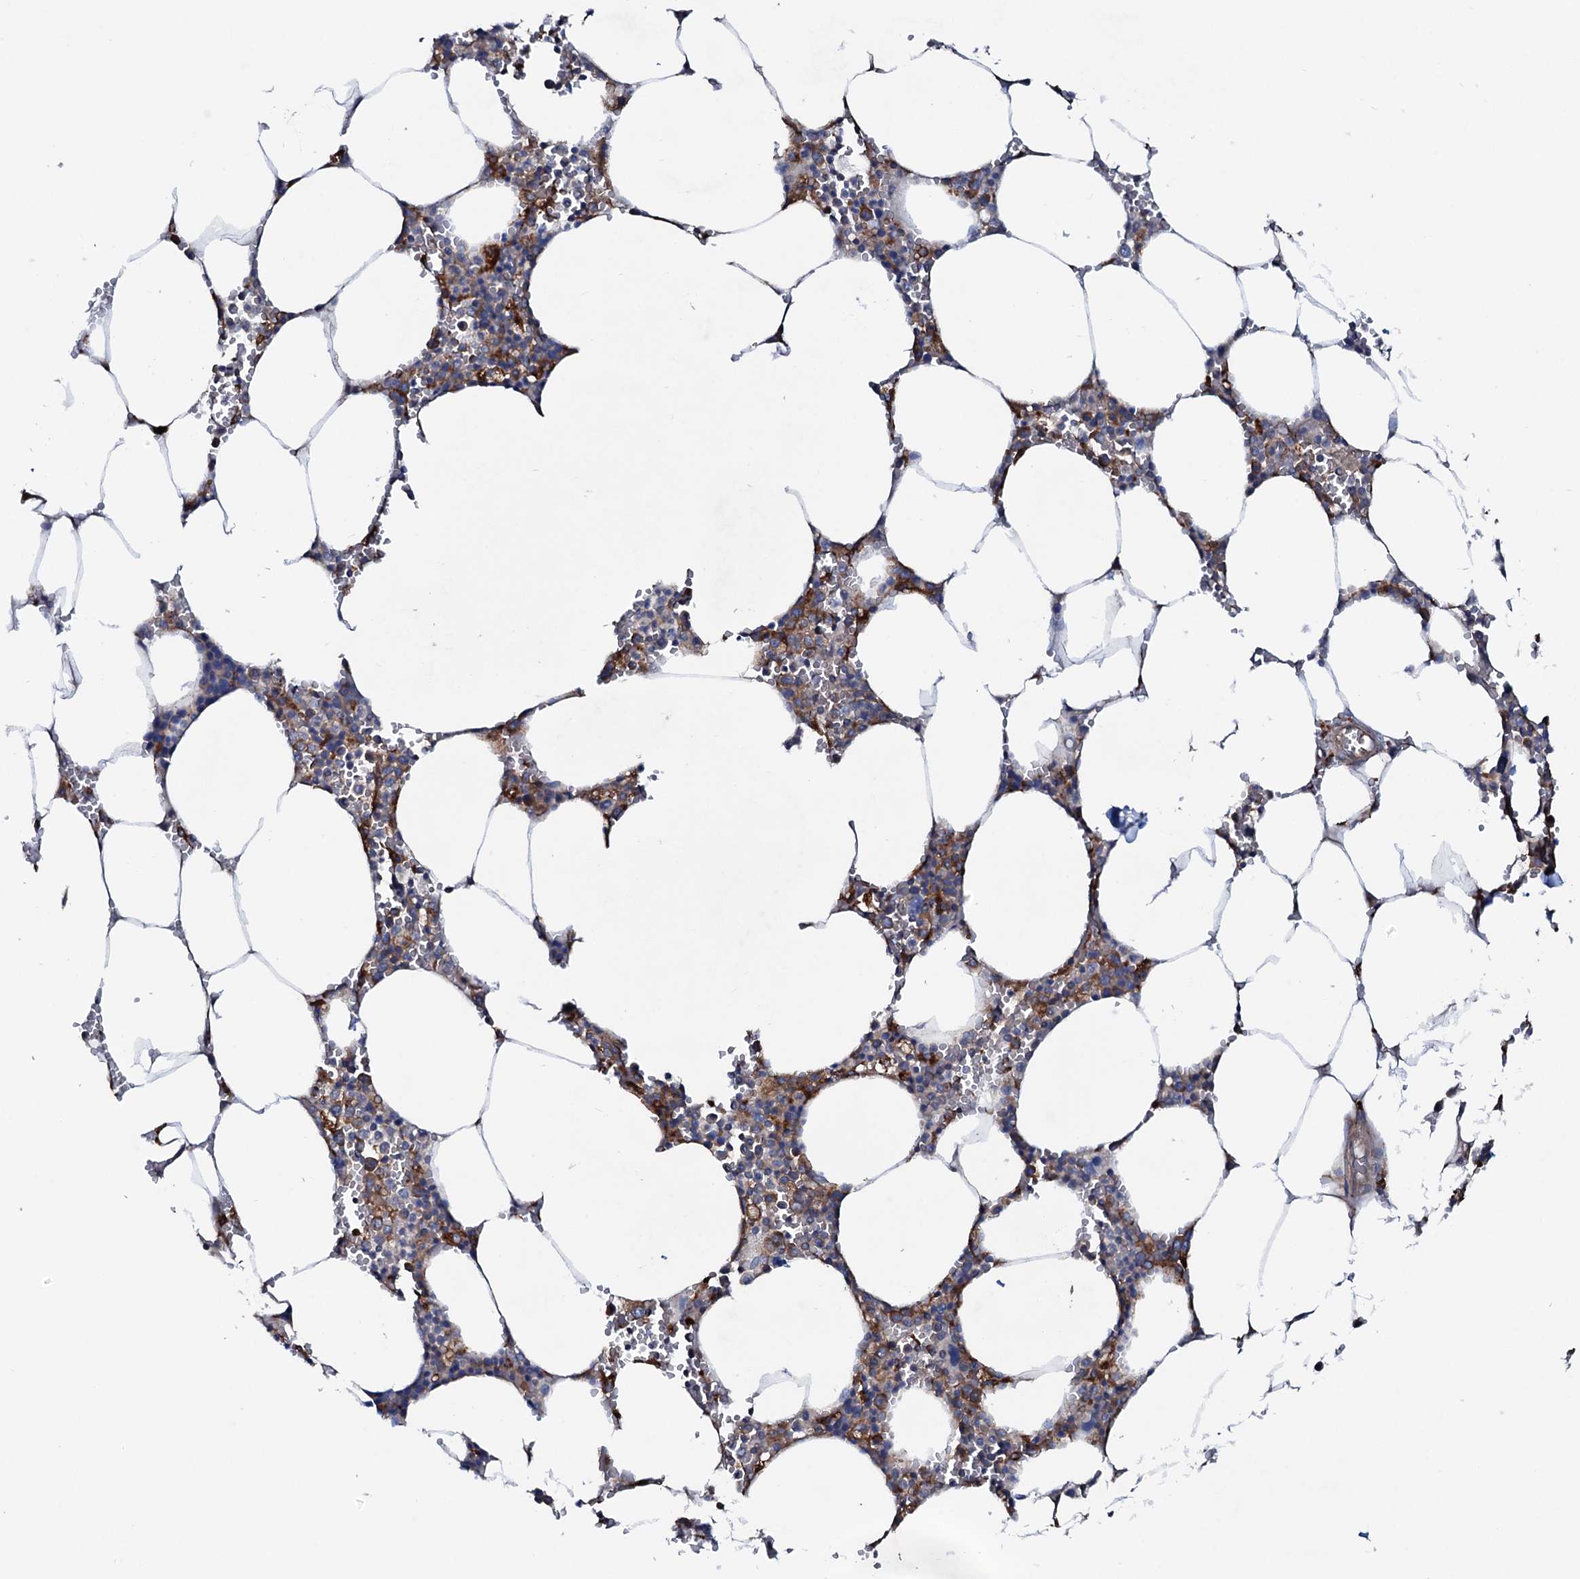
{"staining": {"intensity": "moderate", "quantity": "25%-75%", "location": "cytoplasmic/membranous"}, "tissue": "bone marrow", "cell_type": "Hematopoietic cells", "image_type": "normal", "snomed": [{"axis": "morphology", "description": "Normal tissue, NOS"}, {"axis": "topography", "description": "Bone marrow"}], "caption": "Approximately 25%-75% of hematopoietic cells in normal human bone marrow demonstrate moderate cytoplasmic/membranous protein expression as visualized by brown immunohistochemical staining.", "gene": "P2RX4", "patient": {"sex": "male", "age": 70}}